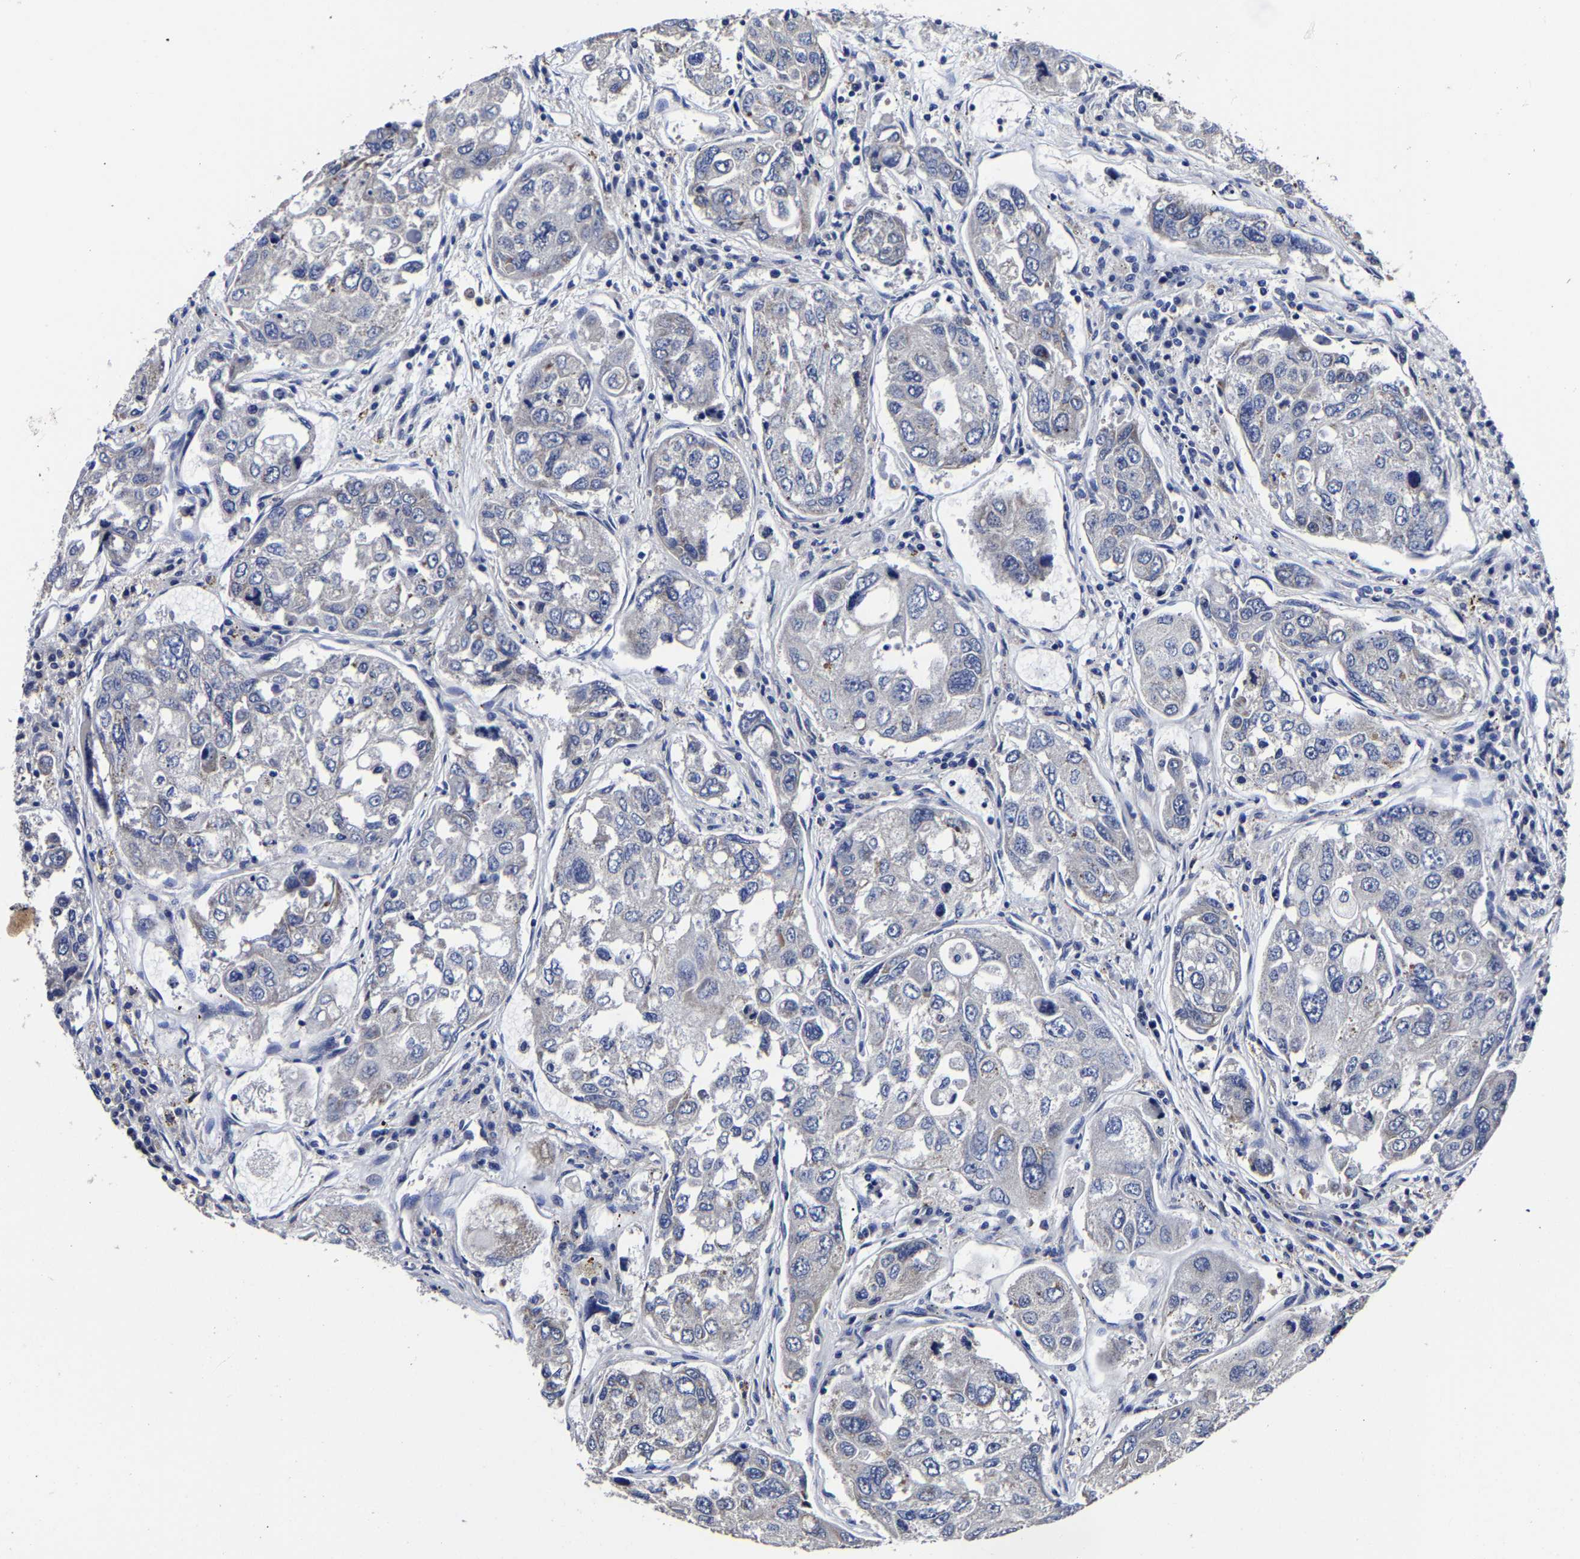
{"staining": {"intensity": "negative", "quantity": "none", "location": "none"}, "tissue": "urothelial cancer", "cell_type": "Tumor cells", "image_type": "cancer", "snomed": [{"axis": "morphology", "description": "Urothelial carcinoma, High grade"}, {"axis": "topography", "description": "Lymph node"}, {"axis": "topography", "description": "Urinary bladder"}], "caption": "Immunohistochemical staining of human urothelial cancer displays no significant positivity in tumor cells.", "gene": "AASS", "patient": {"sex": "male", "age": 51}}